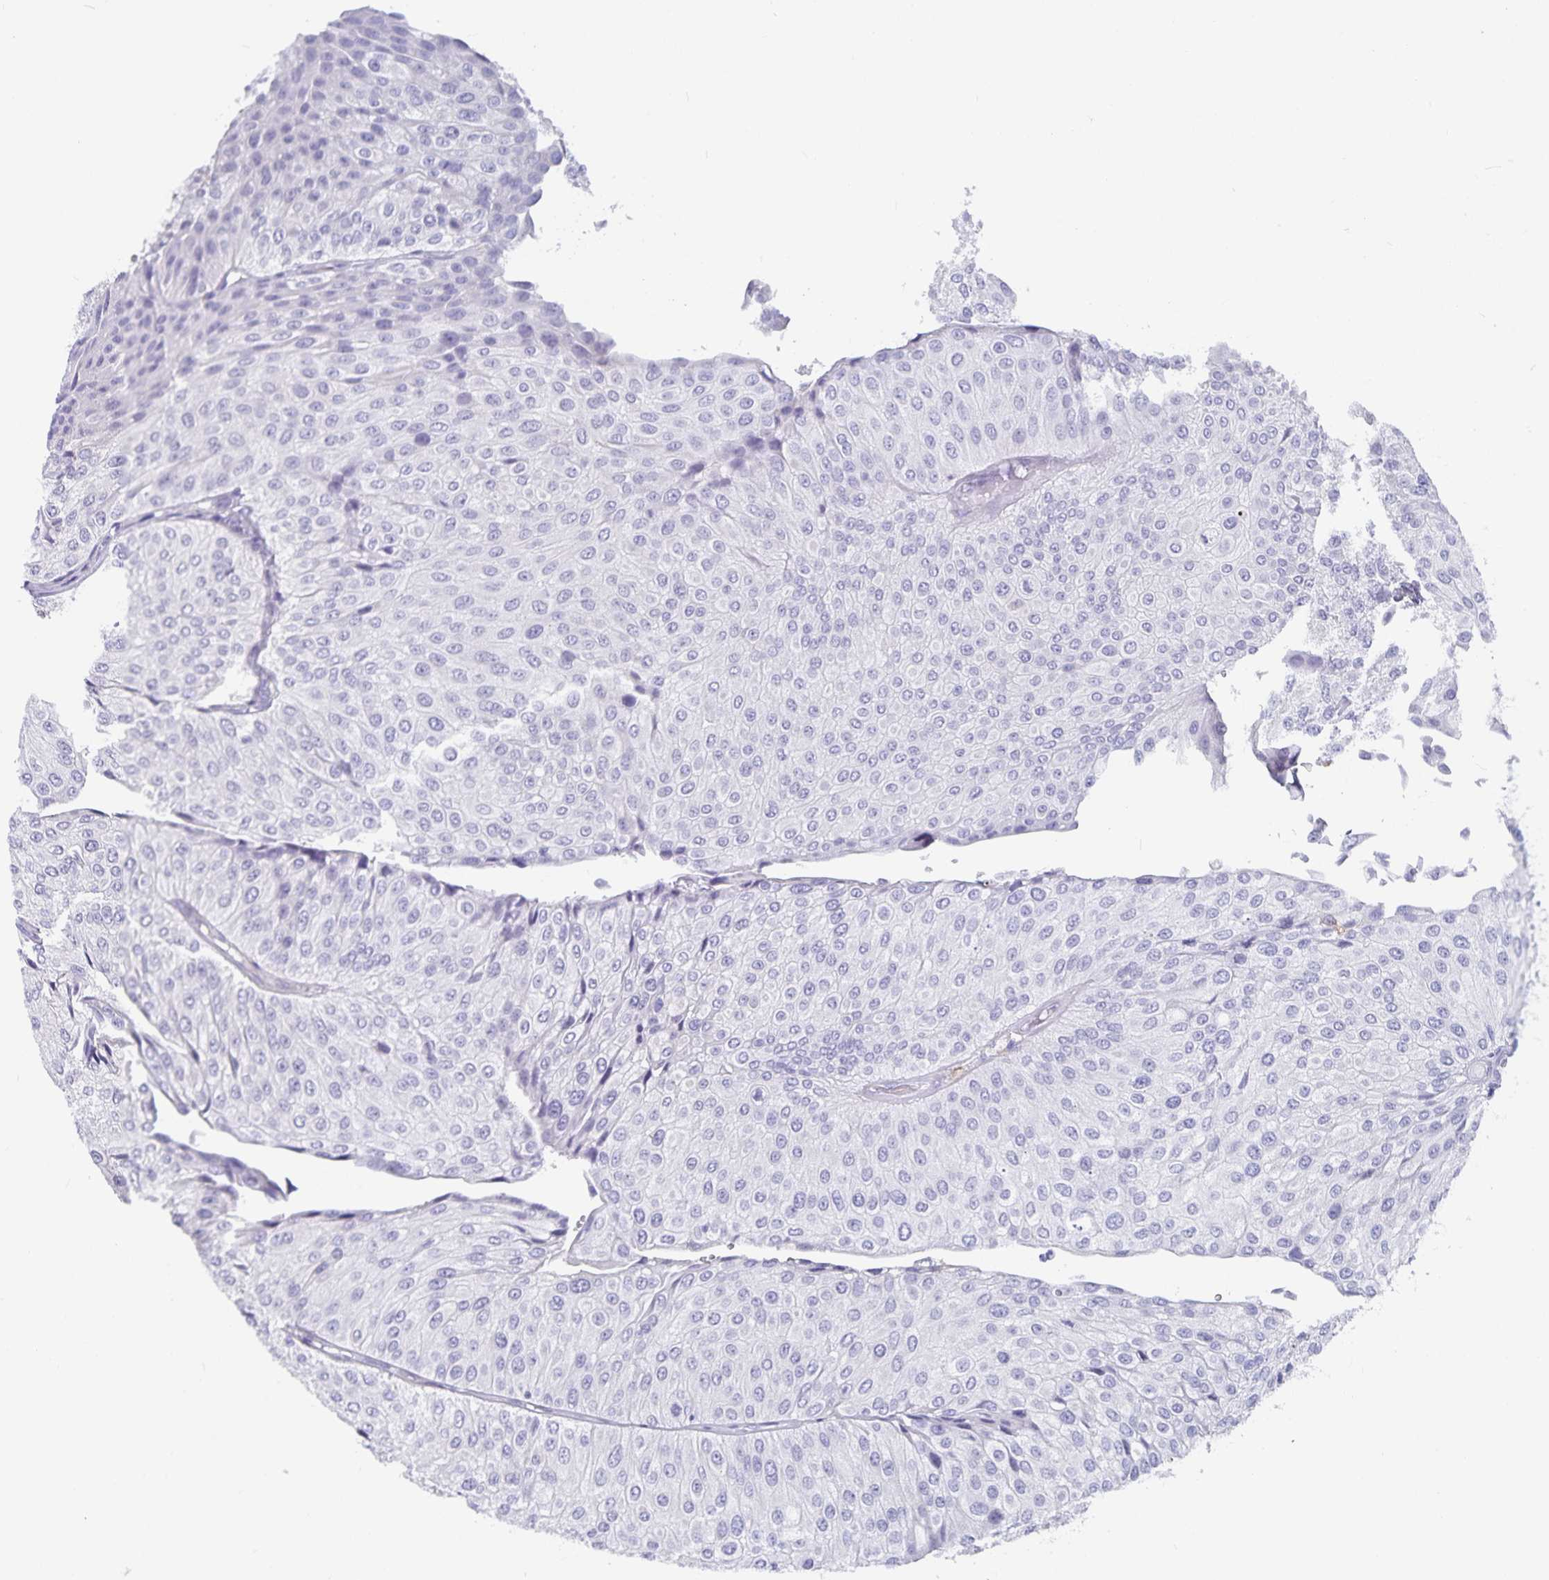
{"staining": {"intensity": "negative", "quantity": "none", "location": "none"}, "tissue": "urothelial cancer", "cell_type": "Tumor cells", "image_type": "cancer", "snomed": [{"axis": "morphology", "description": "Urothelial carcinoma, NOS"}, {"axis": "topography", "description": "Urinary bladder"}], "caption": "Immunohistochemistry of transitional cell carcinoma shows no expression in tumor cells.", "gene": "PLAC1", "patient": {"sex": "male", "age": 67}}